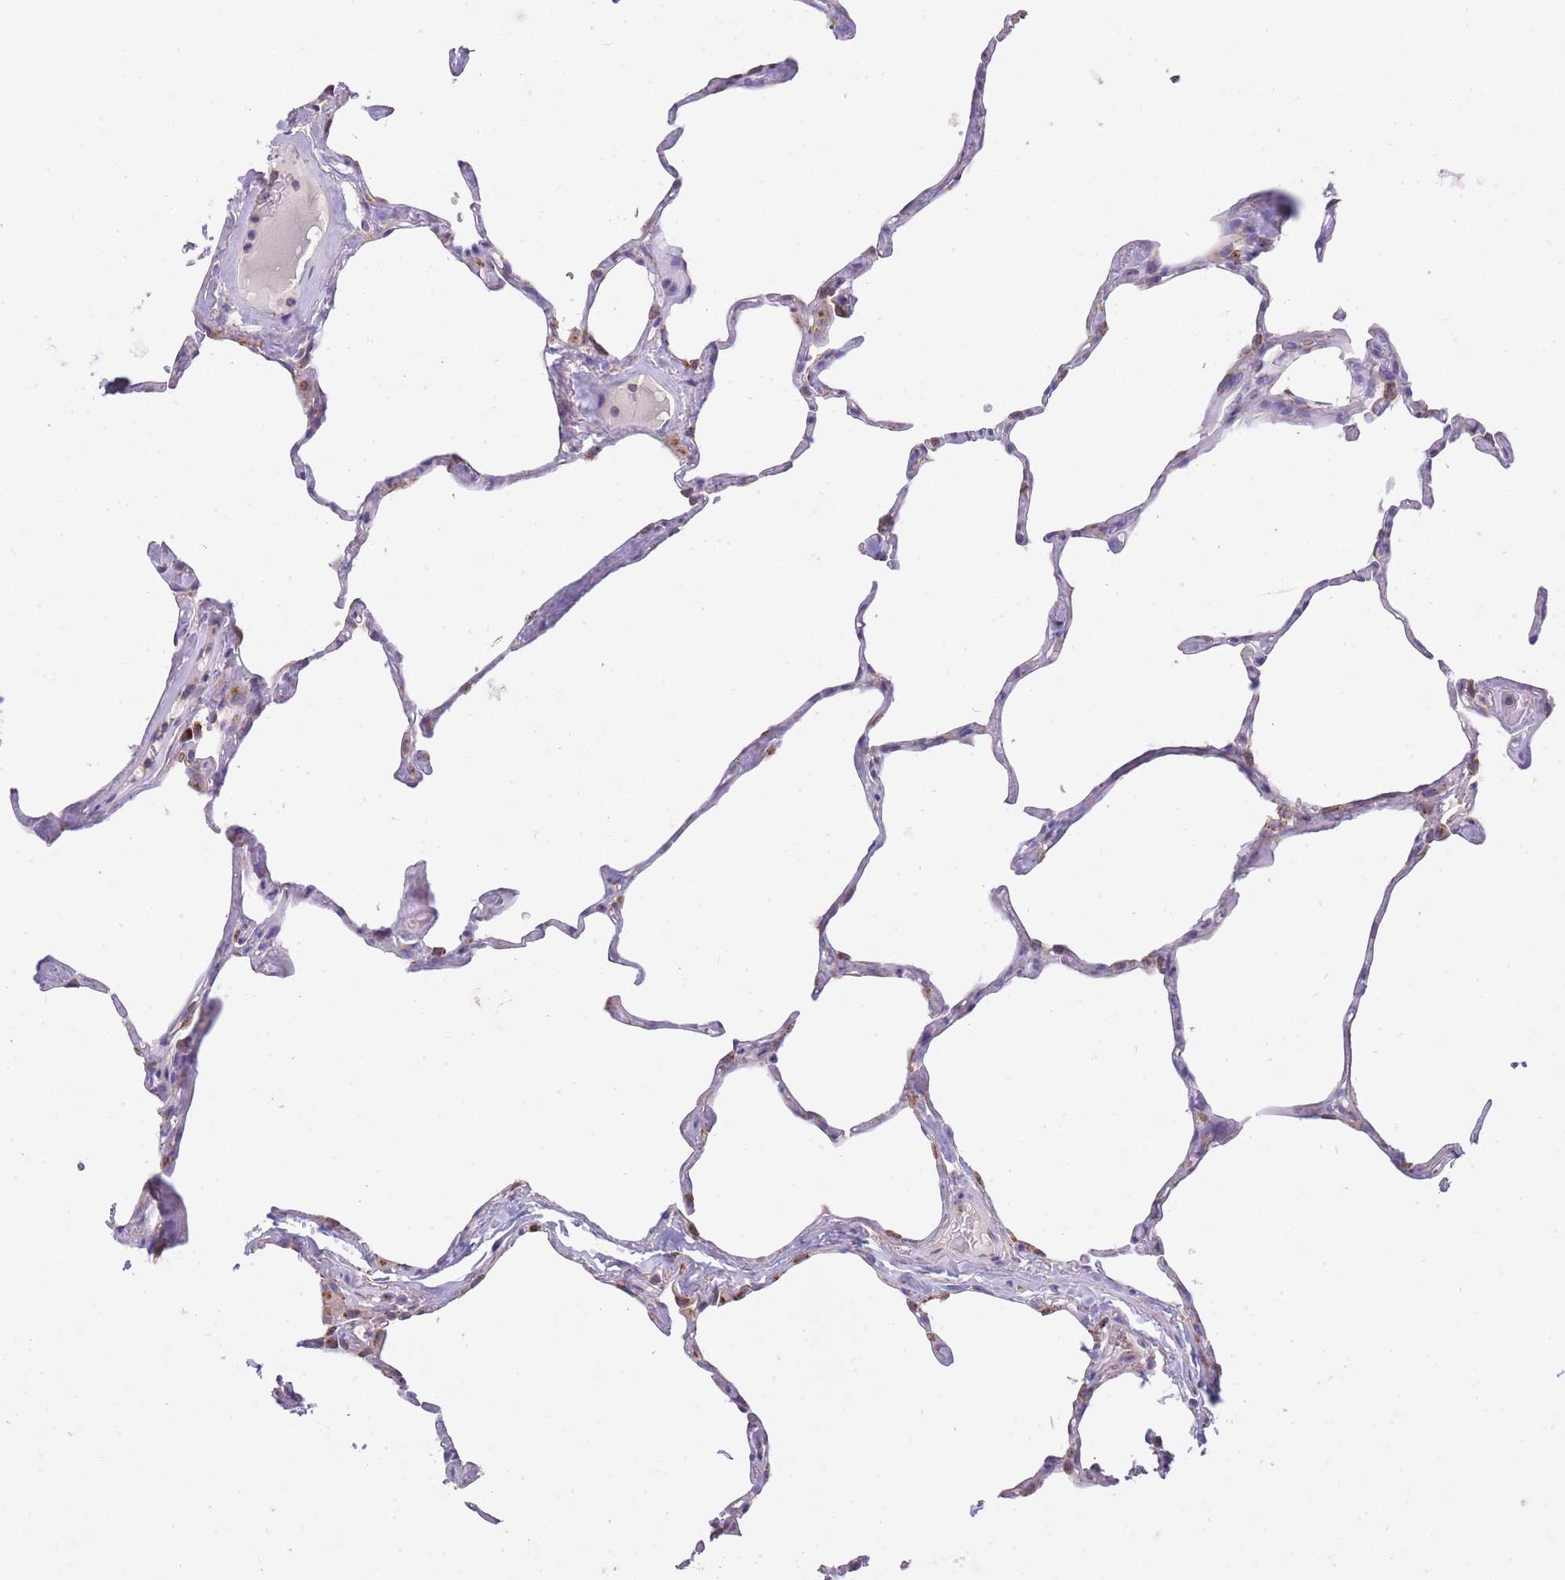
{"staining": {"intensity": "weak", "quantity": "<25%", "location": "cytoplasmic/membranous"}, "tissue": "lung", "cell_type": "Alveolar cells", "image_type": "normal", "snomed": [{"axis": "morphology", "description": "Normal tissue, NOS"}, {"axis": "topography", "description": "Lung"}], "caption": "Immunohistochemistry histopathology image of benign lung: human lung stained with DAB (3,3'-diaminobenzidine) demonstrates no significant protein positivity in alveolar cells. (DAB (3,3'-diaminobenzidine) IHC visualized using brightfield microscopy, high magnification).", "gene": "COPG1", "patient": {"sex": "male", "age": 65}}